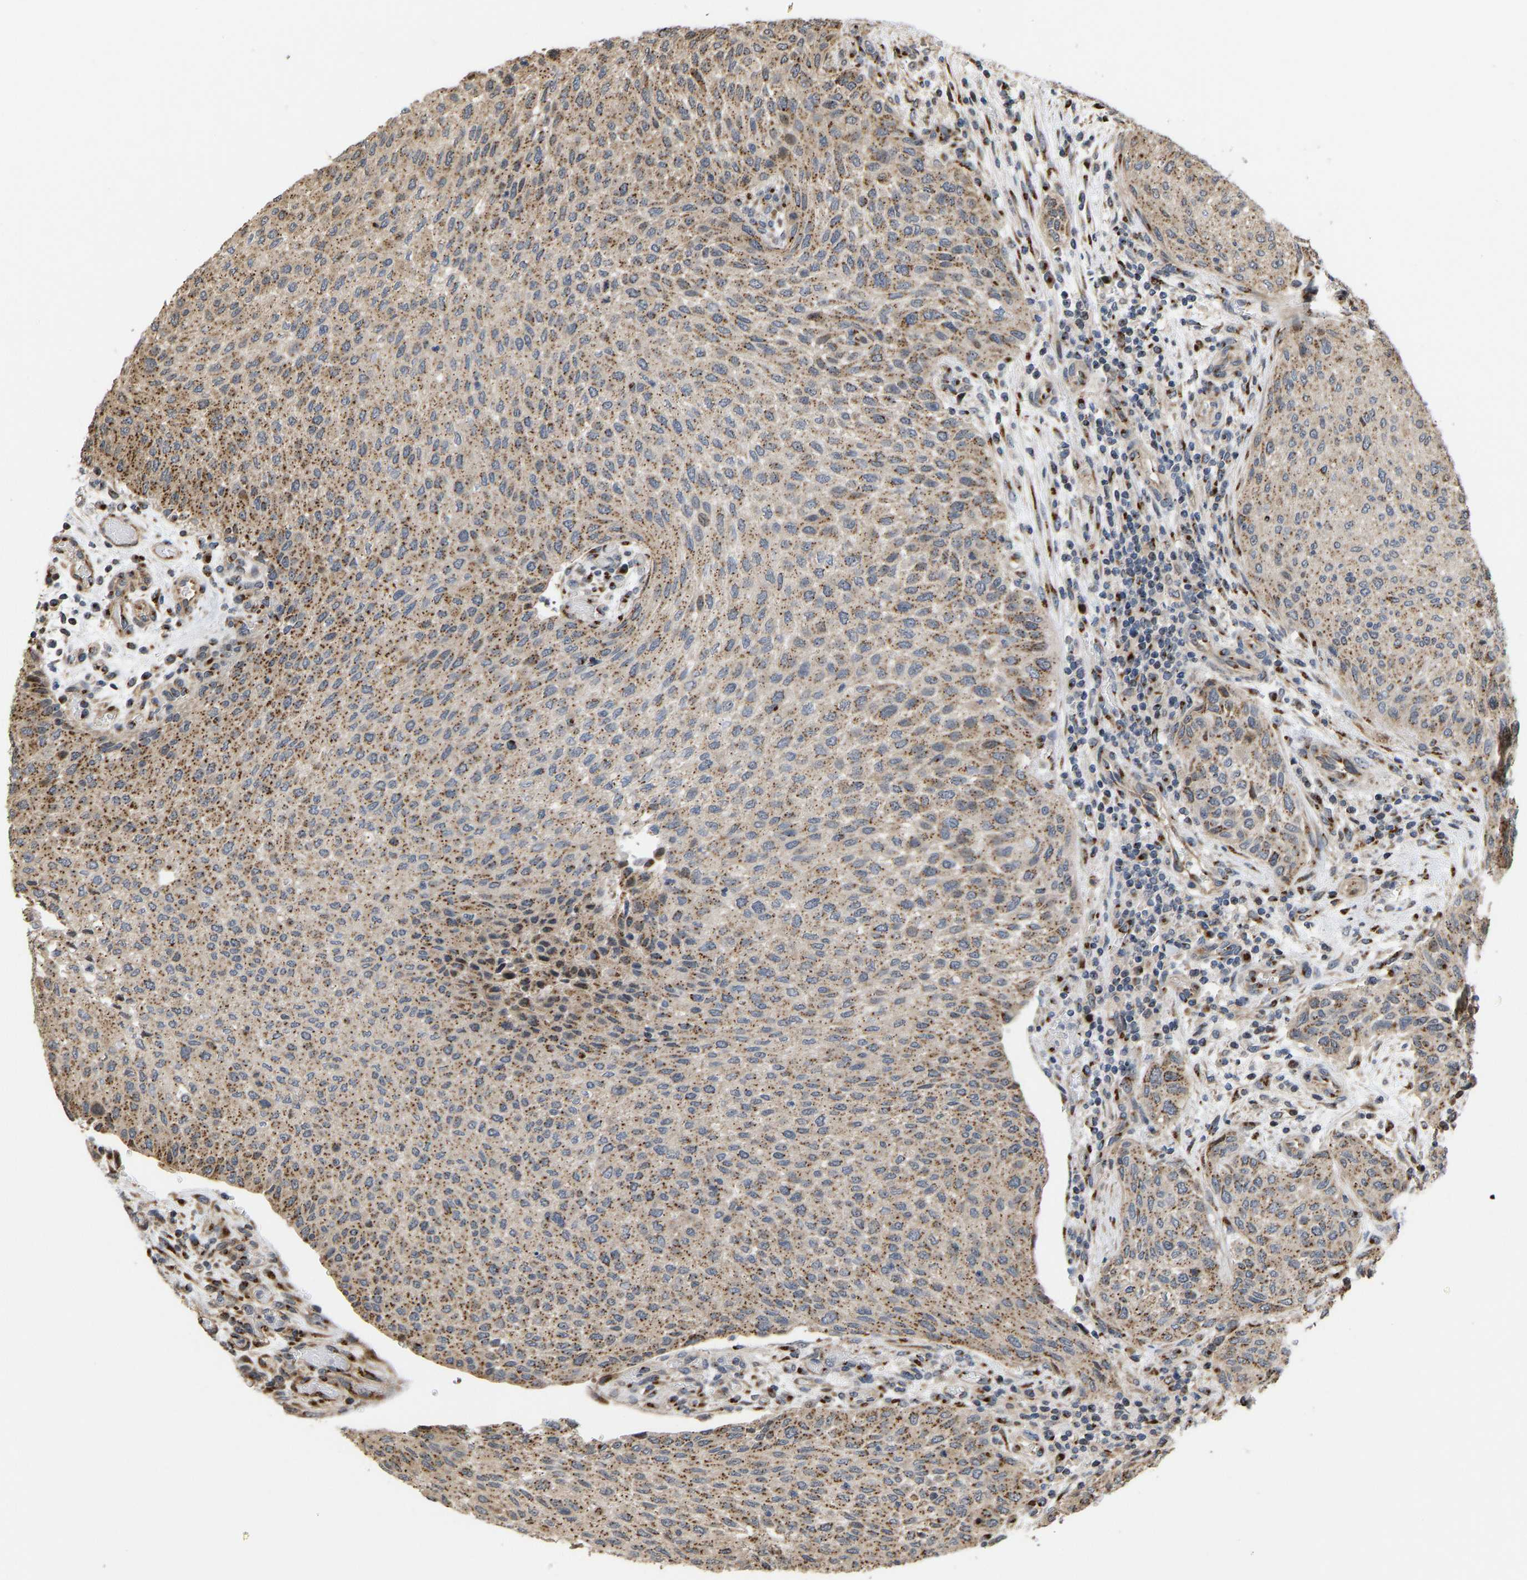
{"staining": {"intensity": "moderate", "quantity": ">75%", "location": "cytoplasmic/membranous"}, "tissue": "urothelial cancer", "cell_type": "Tumor cells", "image_type": "cancer", "snomed": [{"axis": "morphology", "description": "Urothelial carcinoma, Low grade"}, {"axis": "morphology", "description": "Urothelial carcinoma, High grade"}, {"axis": "topography", "description": "Urinary bladder"}], "caption": "This photomicrograph demonstrates immunohistochemistry staining of urothelial cancer, with medium moderate cytoplasmic/membranous expression in about >75% of tumor cells.", "gene": "YIPF4", "patient": {"sex": "male", "age": 35}}